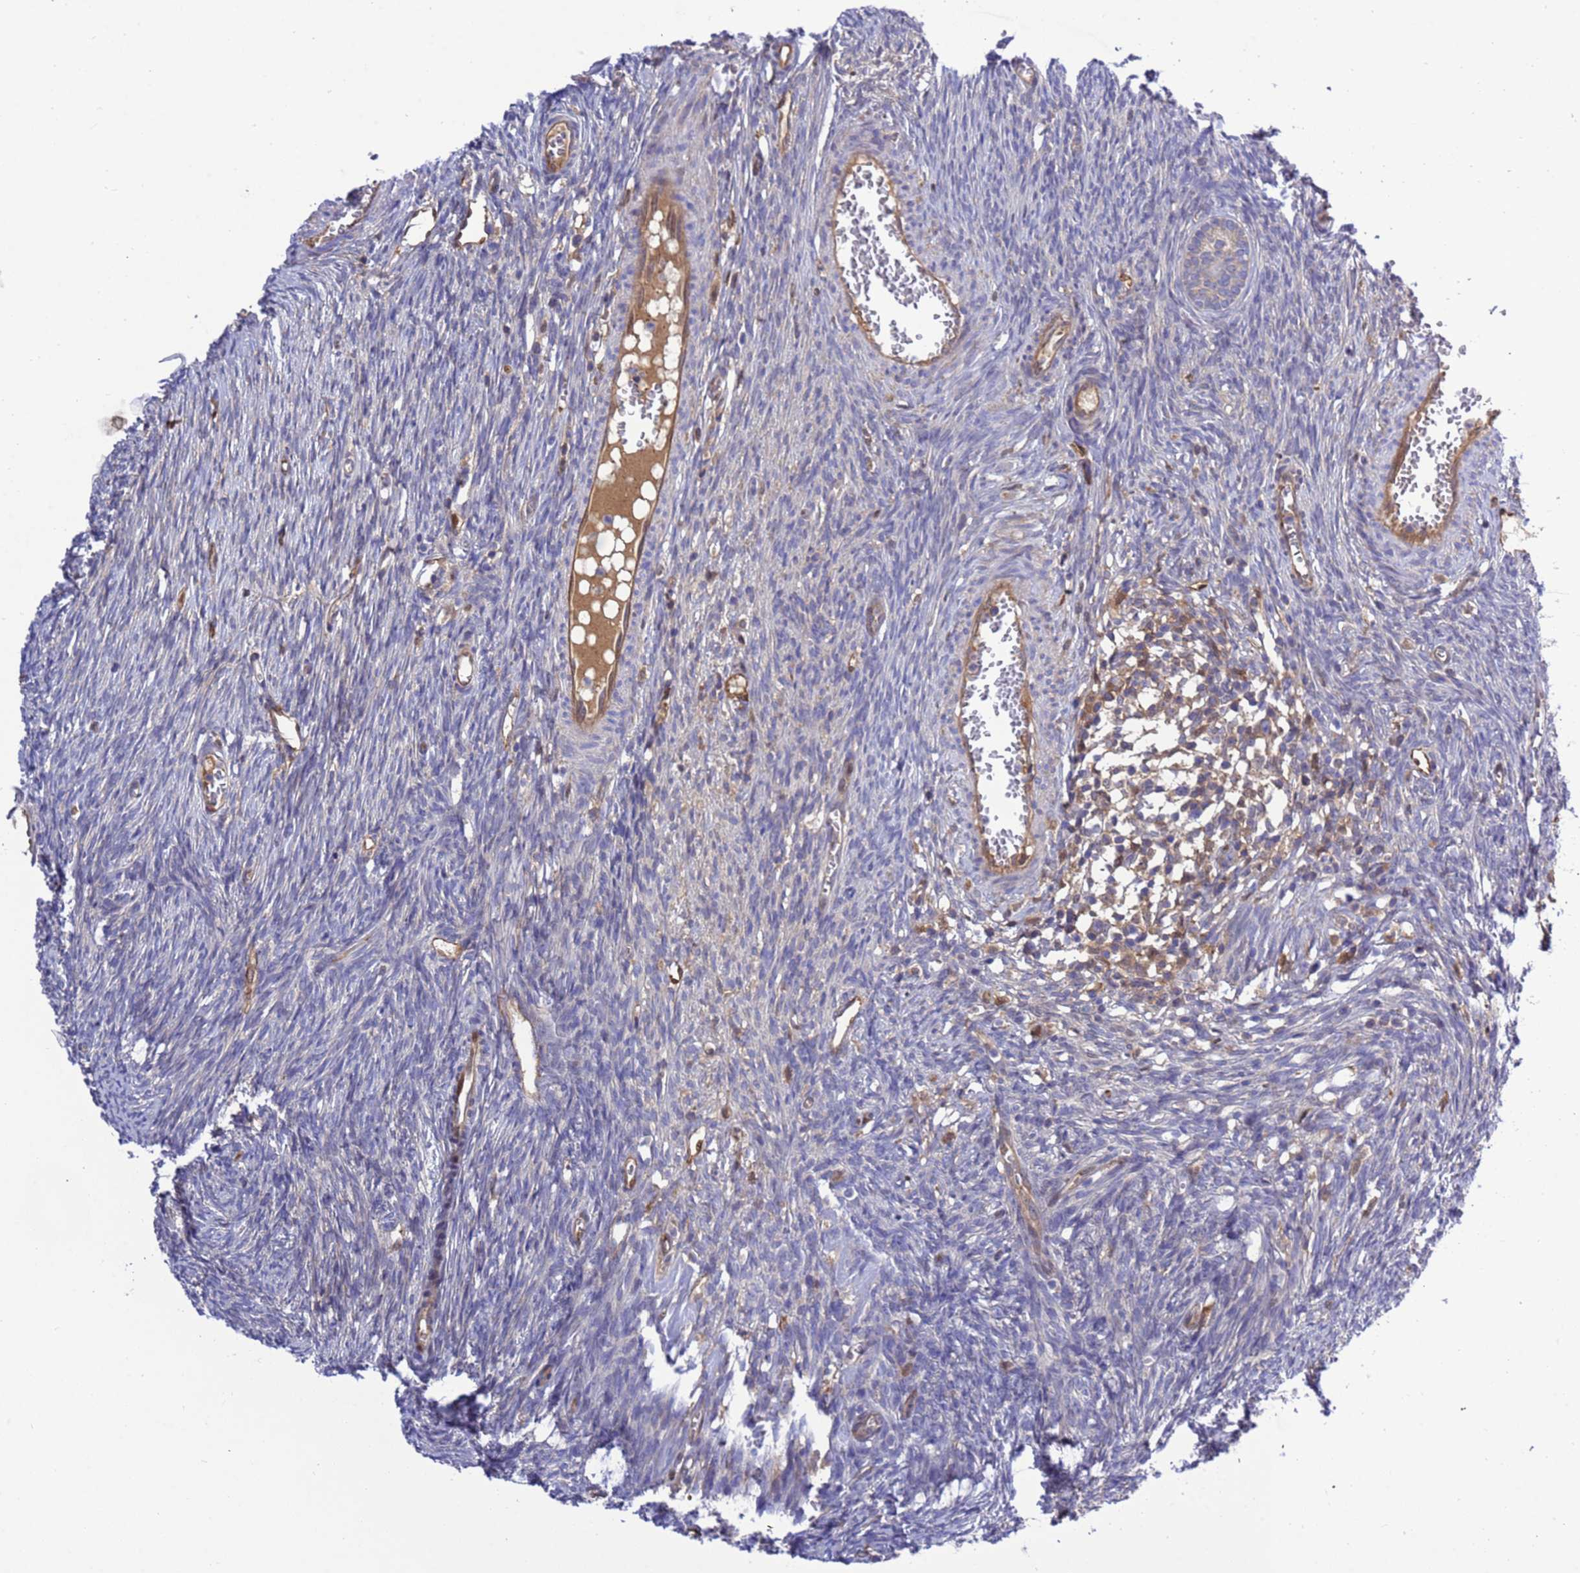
{"staining": {"intensity": "negative", "quantity": "none", "location": "none"}, "tissue": "ovary", "cell_type": "Ovarian stroma cells", "image_type": "normal", "snomed": [{"axis": "morphology", "description": "Normal tissue, NOS"}, {"axis": "topography", "description": "Ovary"}], "caption": "Ovarian stroma cells show no significant protein expression in benign ovary. (Stains: DAB immunohistochemistry with hematoxylin counter stain, Microscopy: brightfield microscopy at high magnification).", "gene": "FOXRED1", "patient": {"sex": "female", "age": 44}}